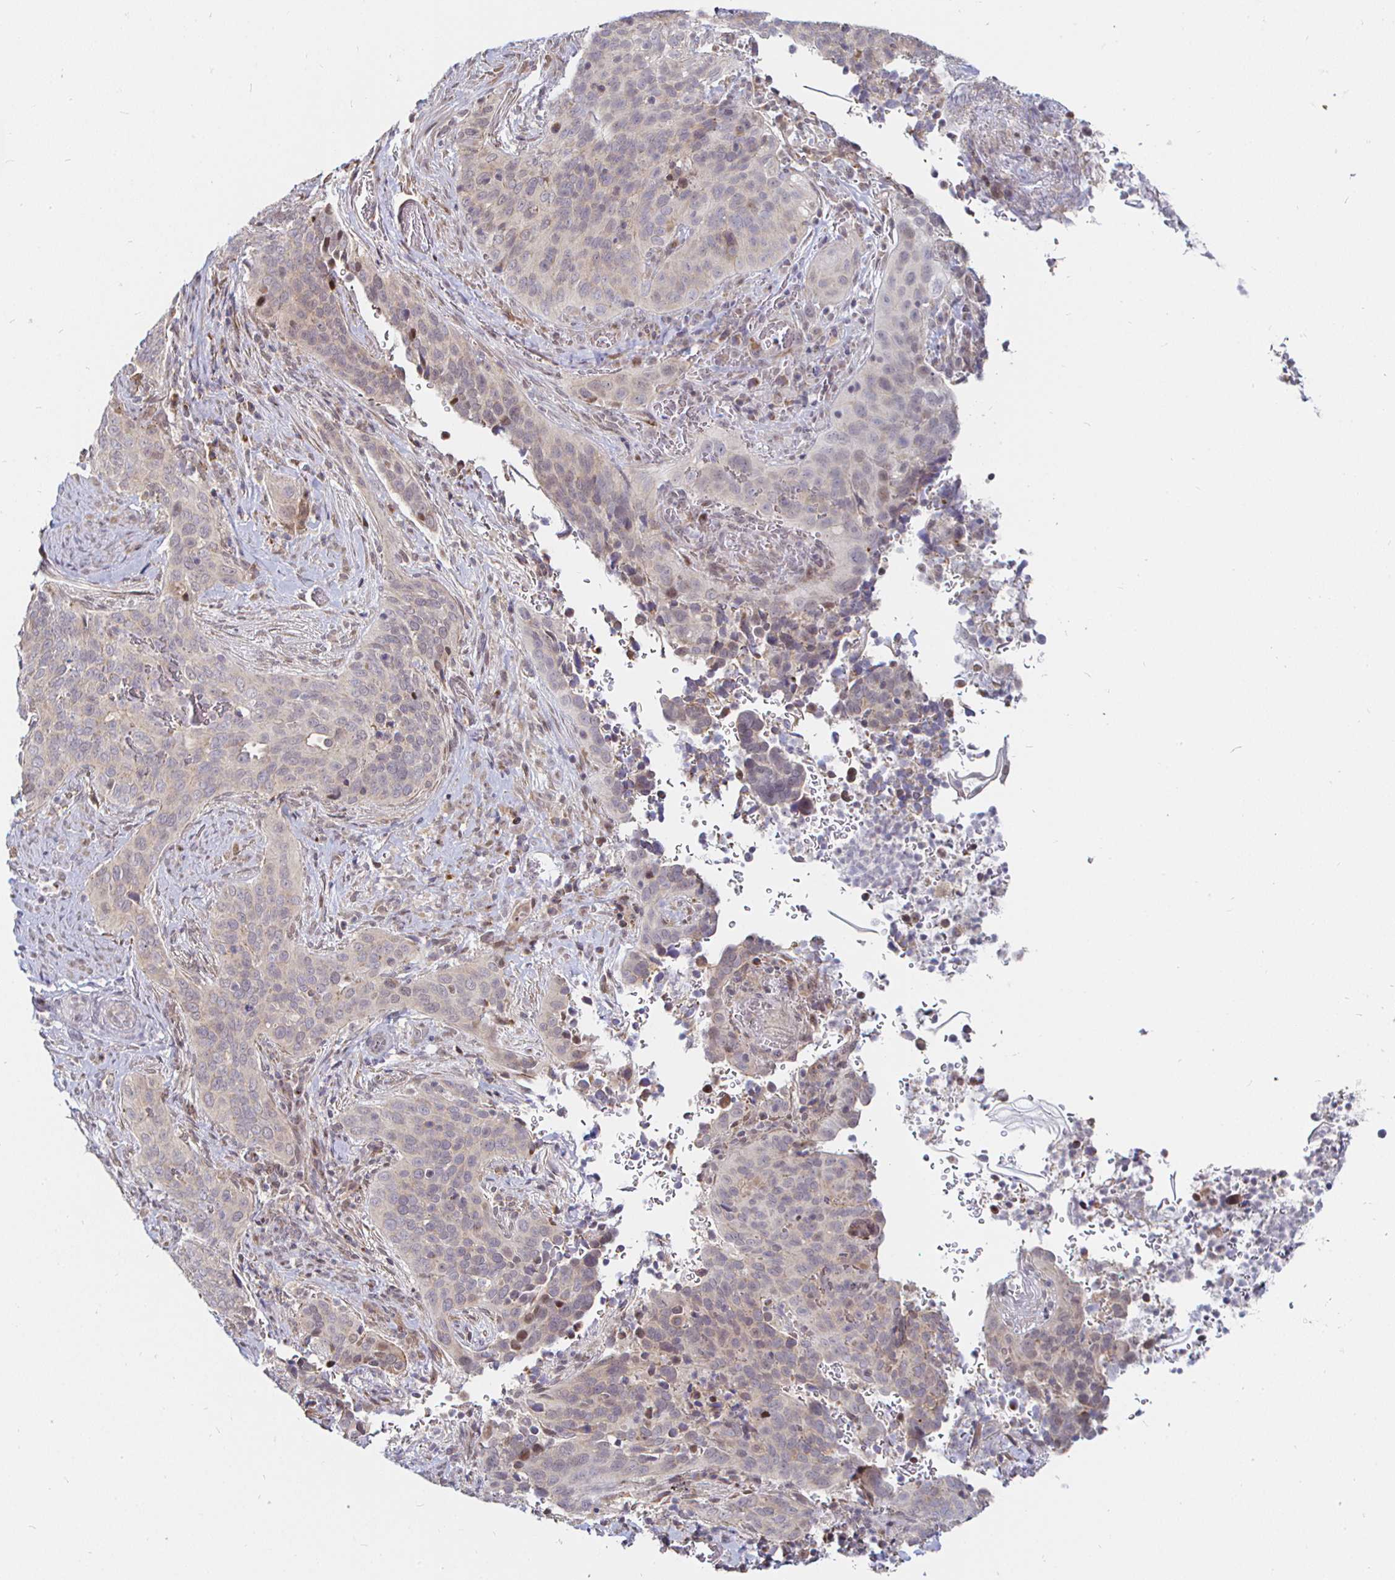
{"staining": {"intensity": "negative", "quantity": "none", "location": "none"}, "tissue": "cervical cancer", "cell_type": "Tumor cells", "image_type": "cancer", "snomed": [{"axis": "morphology", "description": "Squamous cell carcinoma, NOS"}, {"axis": "topography", "description": "Cervix"}], "caption": "Tumor cells are negative for protein expression in human cervical squamous cell carcinoma.", "gene": "ATG3", "patient": {"sex": "female", "age": 38}}